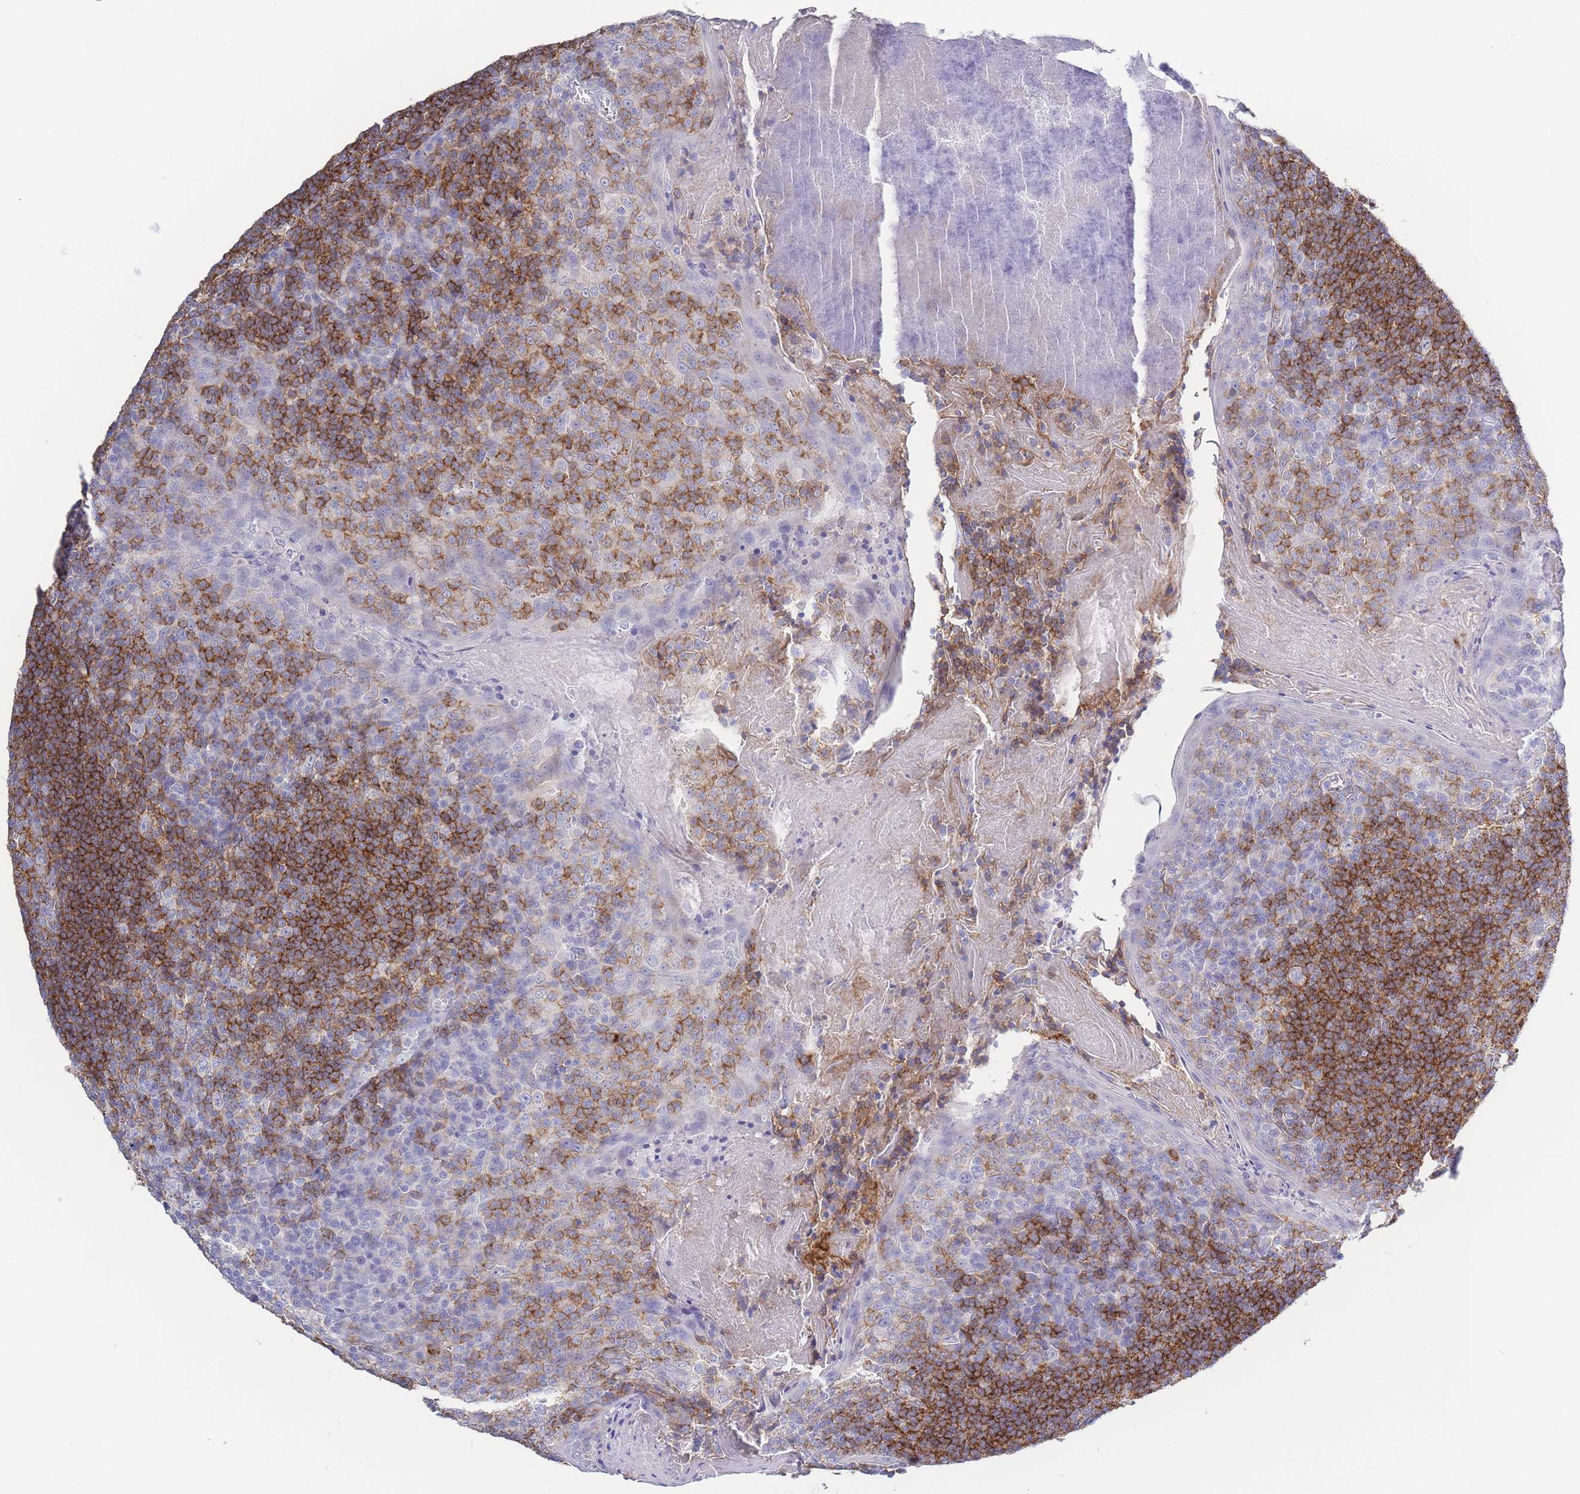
{"staining": {"intensity": "weak", "quantity": ">75%", "location": "cytoplasmic/membranous"}, "tissue": "tonsil", "cell_type": "Germinal center cells", "image_type": "normal", "snomed": [{"axis": "morphology", "description": "Normal tissue, NOS"}, {"axis": "topography", "description": "Tonsil"}], "caption": "High-power microscopy captured an immunohistochemistry (IHC) histopathology image of benign tonsil, revealing weak cytoplasmic/membranous expression in approximately >75% of germinal center cells. Immunohistochemistry (ihc) stains the protein in brown and the nuclei are stained blue.", "gene": "CD37", "patient": {"sex": "male", "age": 27}}